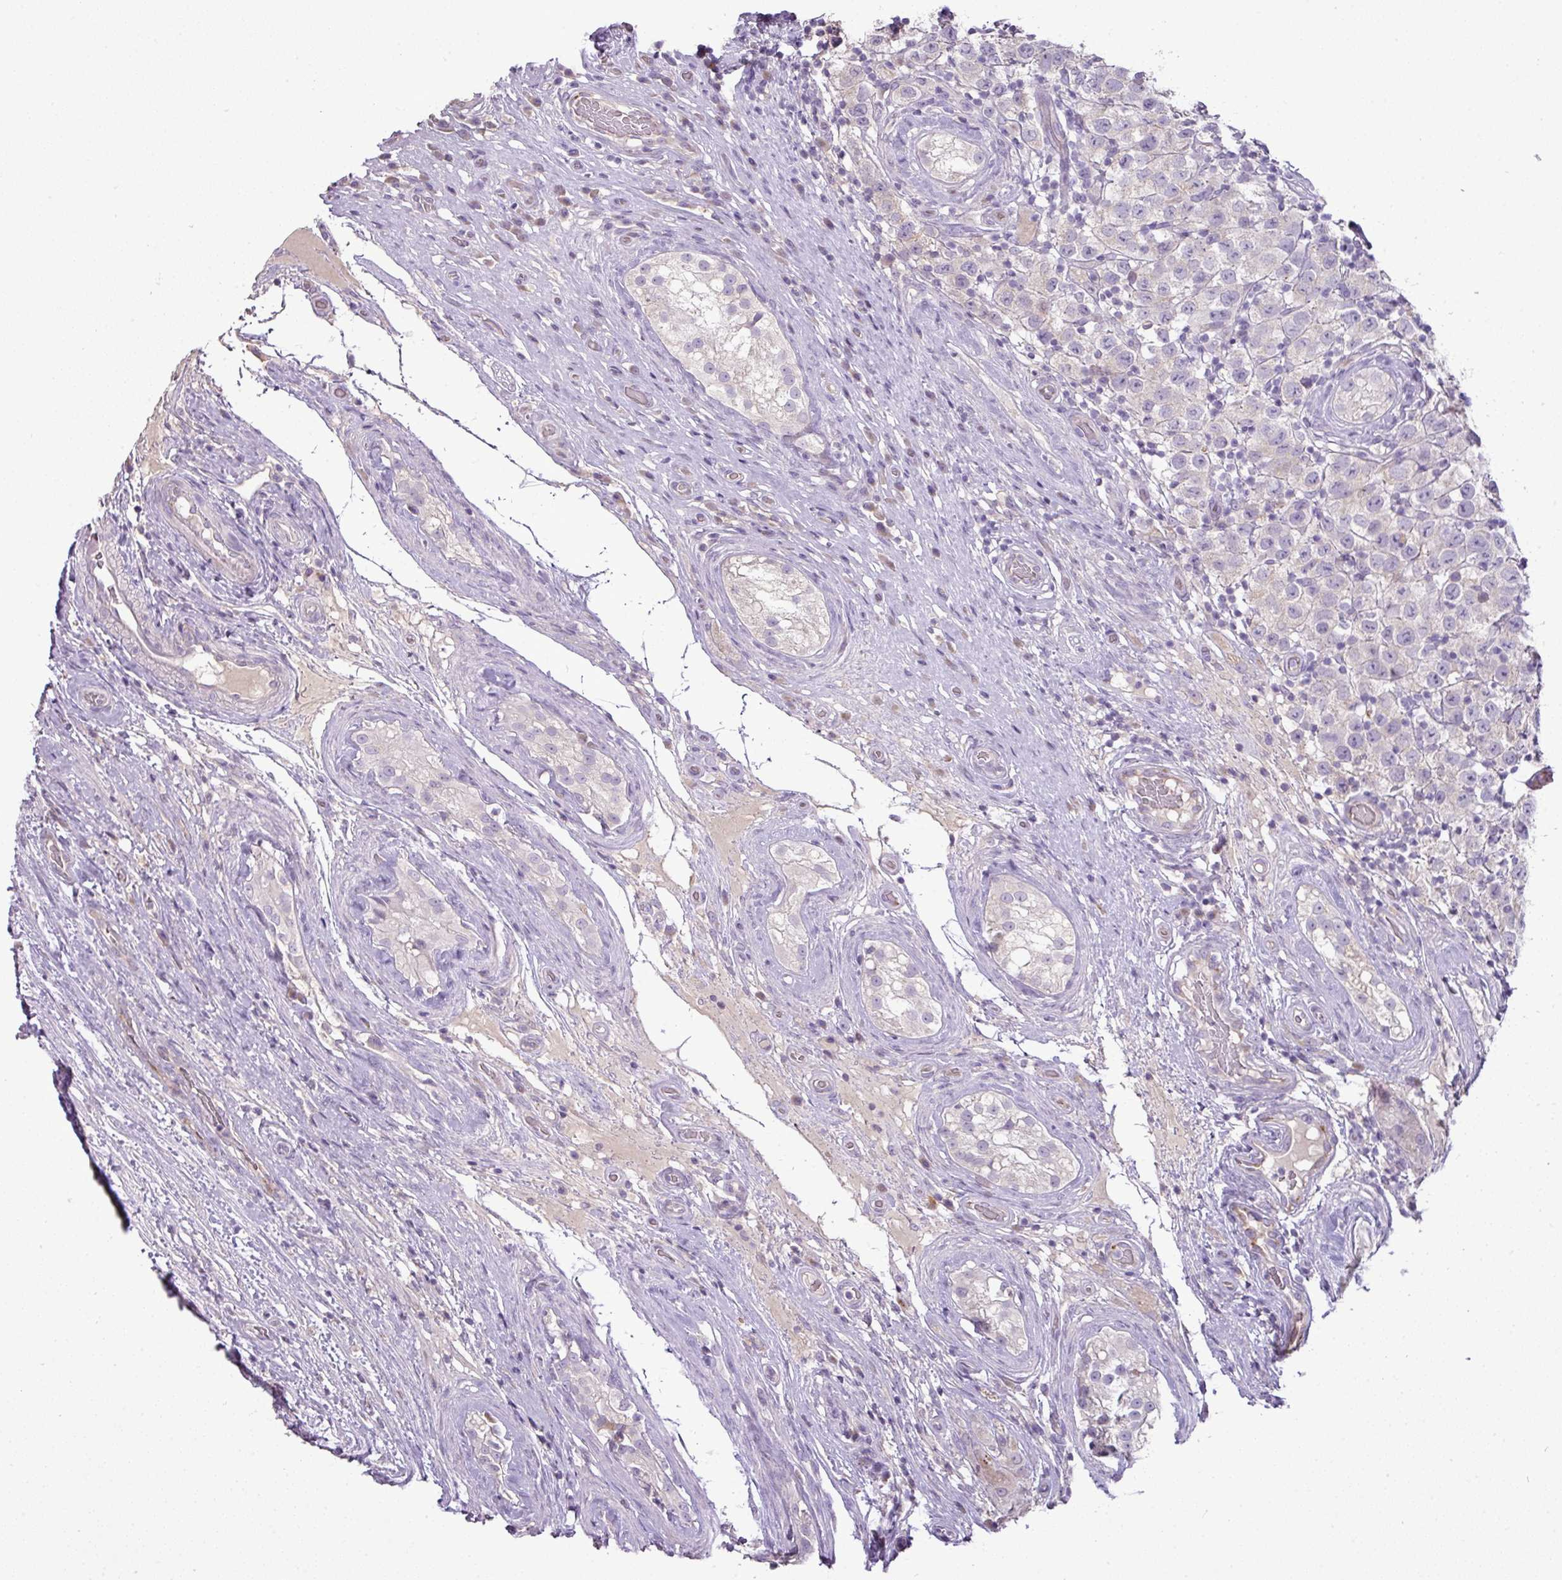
{"staining": {"intensity": "negative", "quantity": "none", "location": "none"}, "tissue": "testis cancer", "cell_type": "Tumor cells", "image_type": "cancer", "snomed": [{"axis": "morphology", "description": "Seminoma, NOS"}, {"axis": "morphology", "description": "Carcinoma, Embryonal, NOS"}, {"axis": "topography", "description": "Testis"}], "caption": "Immunohistochemistry of testis seminoma shows no staining in tumor cells. The staining was performed using DAB (3,3'-diaminobenzidine) to visualize the protein expression in brown, while the nuclei were stained in blue with hematoxylin (Magnification: 20x).", "gene": "BRINP2", "patient": {"sex": "male", "age": 41}}